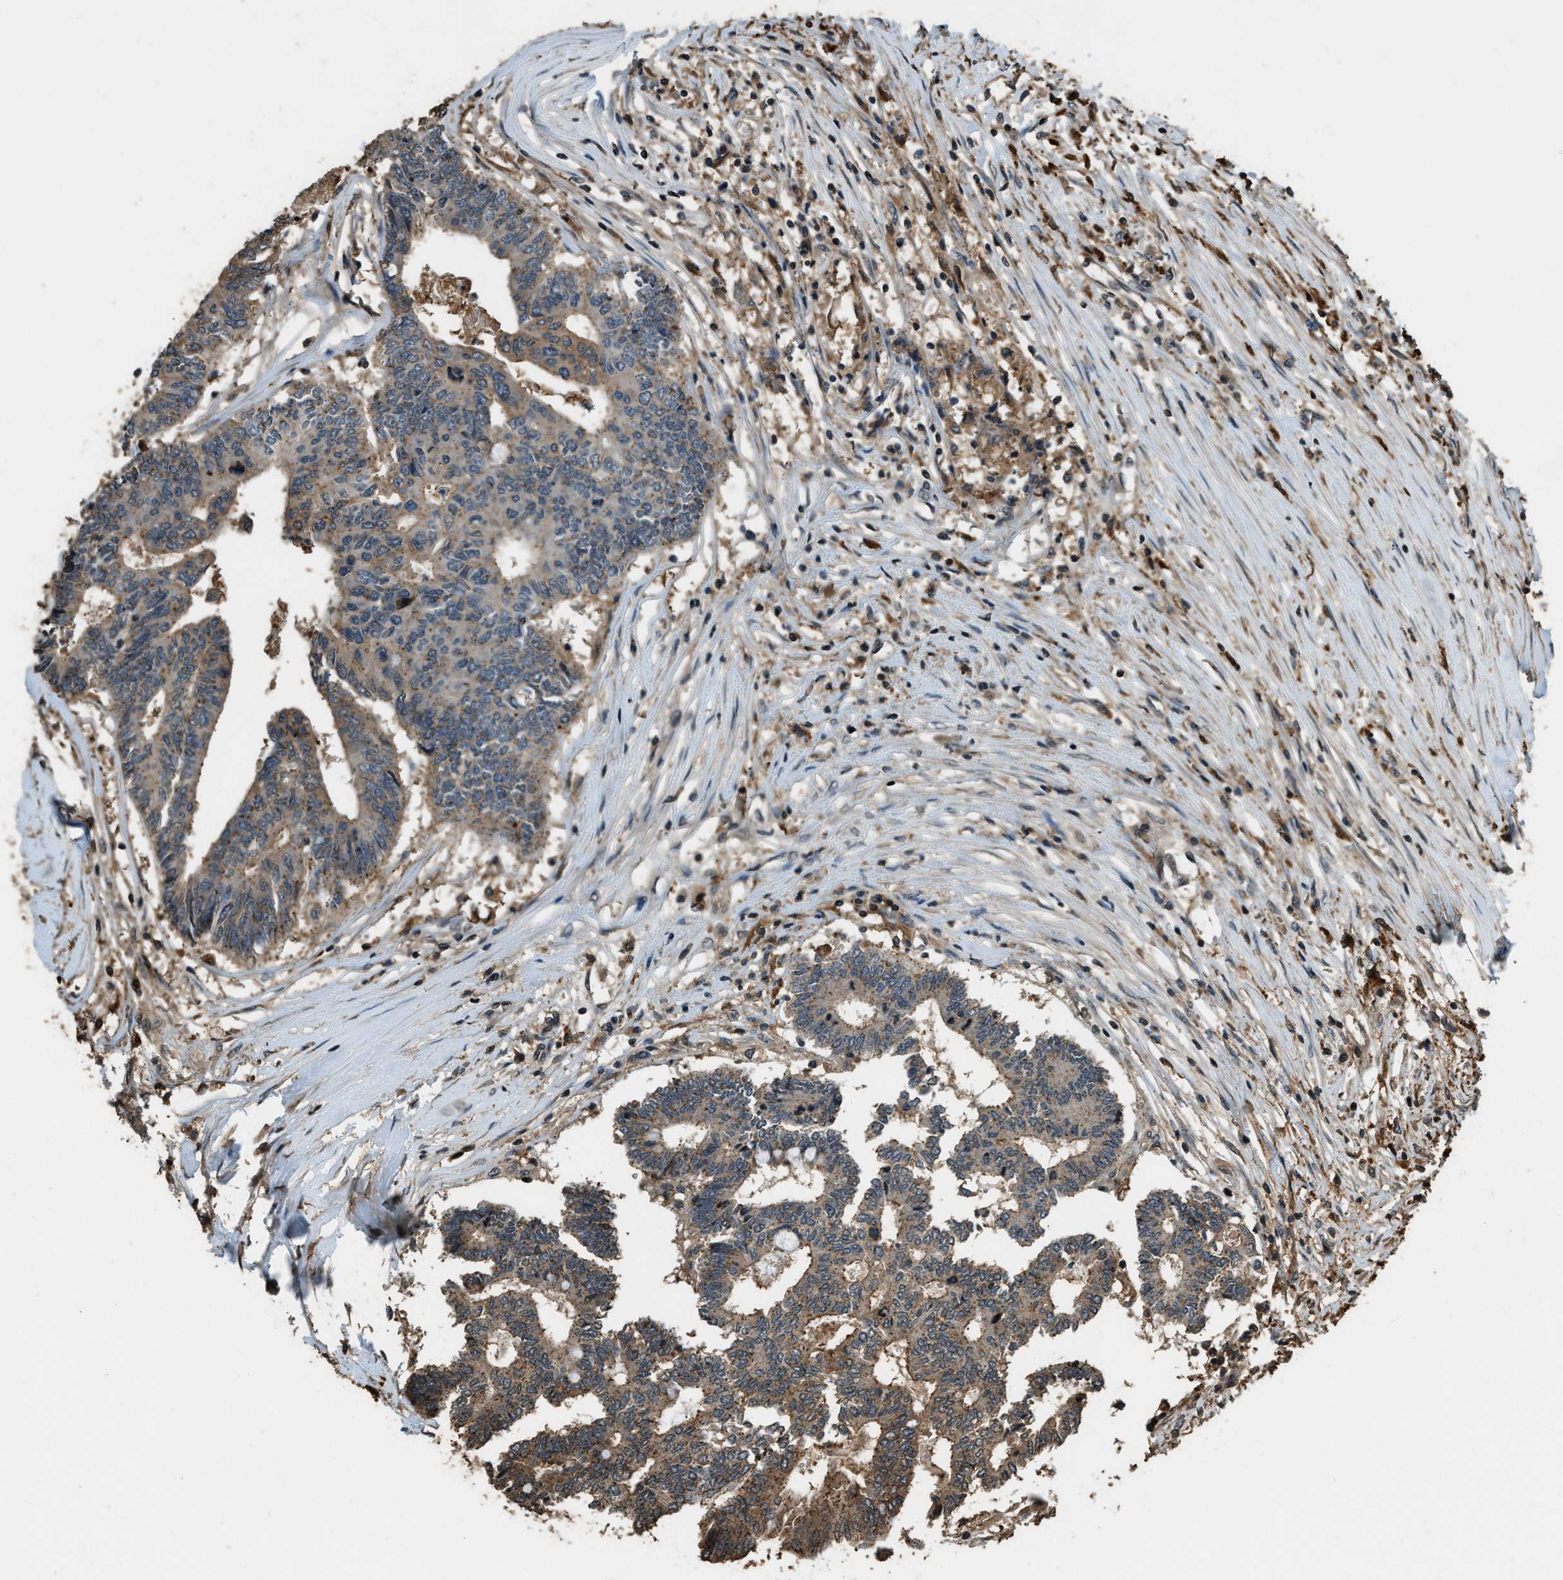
{"staining": {"intensity": "moderate", "quantity": "<25%", "location": "cytoplasmic/membranous"}, "tissue": "colorectal cancer", "cell_type": "Tumor cells", "image_type": "cancer", "snomed": [{"axis": "morphology", "description": "Adenocarcinoma, NOS"}, {"axis": "topography", "description": "Rectum"}], "caption": "Colorectal adenocarcinoma stained with a protein marker shows moderate staining in tumor cells.", "gene": "RAP2A", "patient": {"sex": "male", "age": 63}}